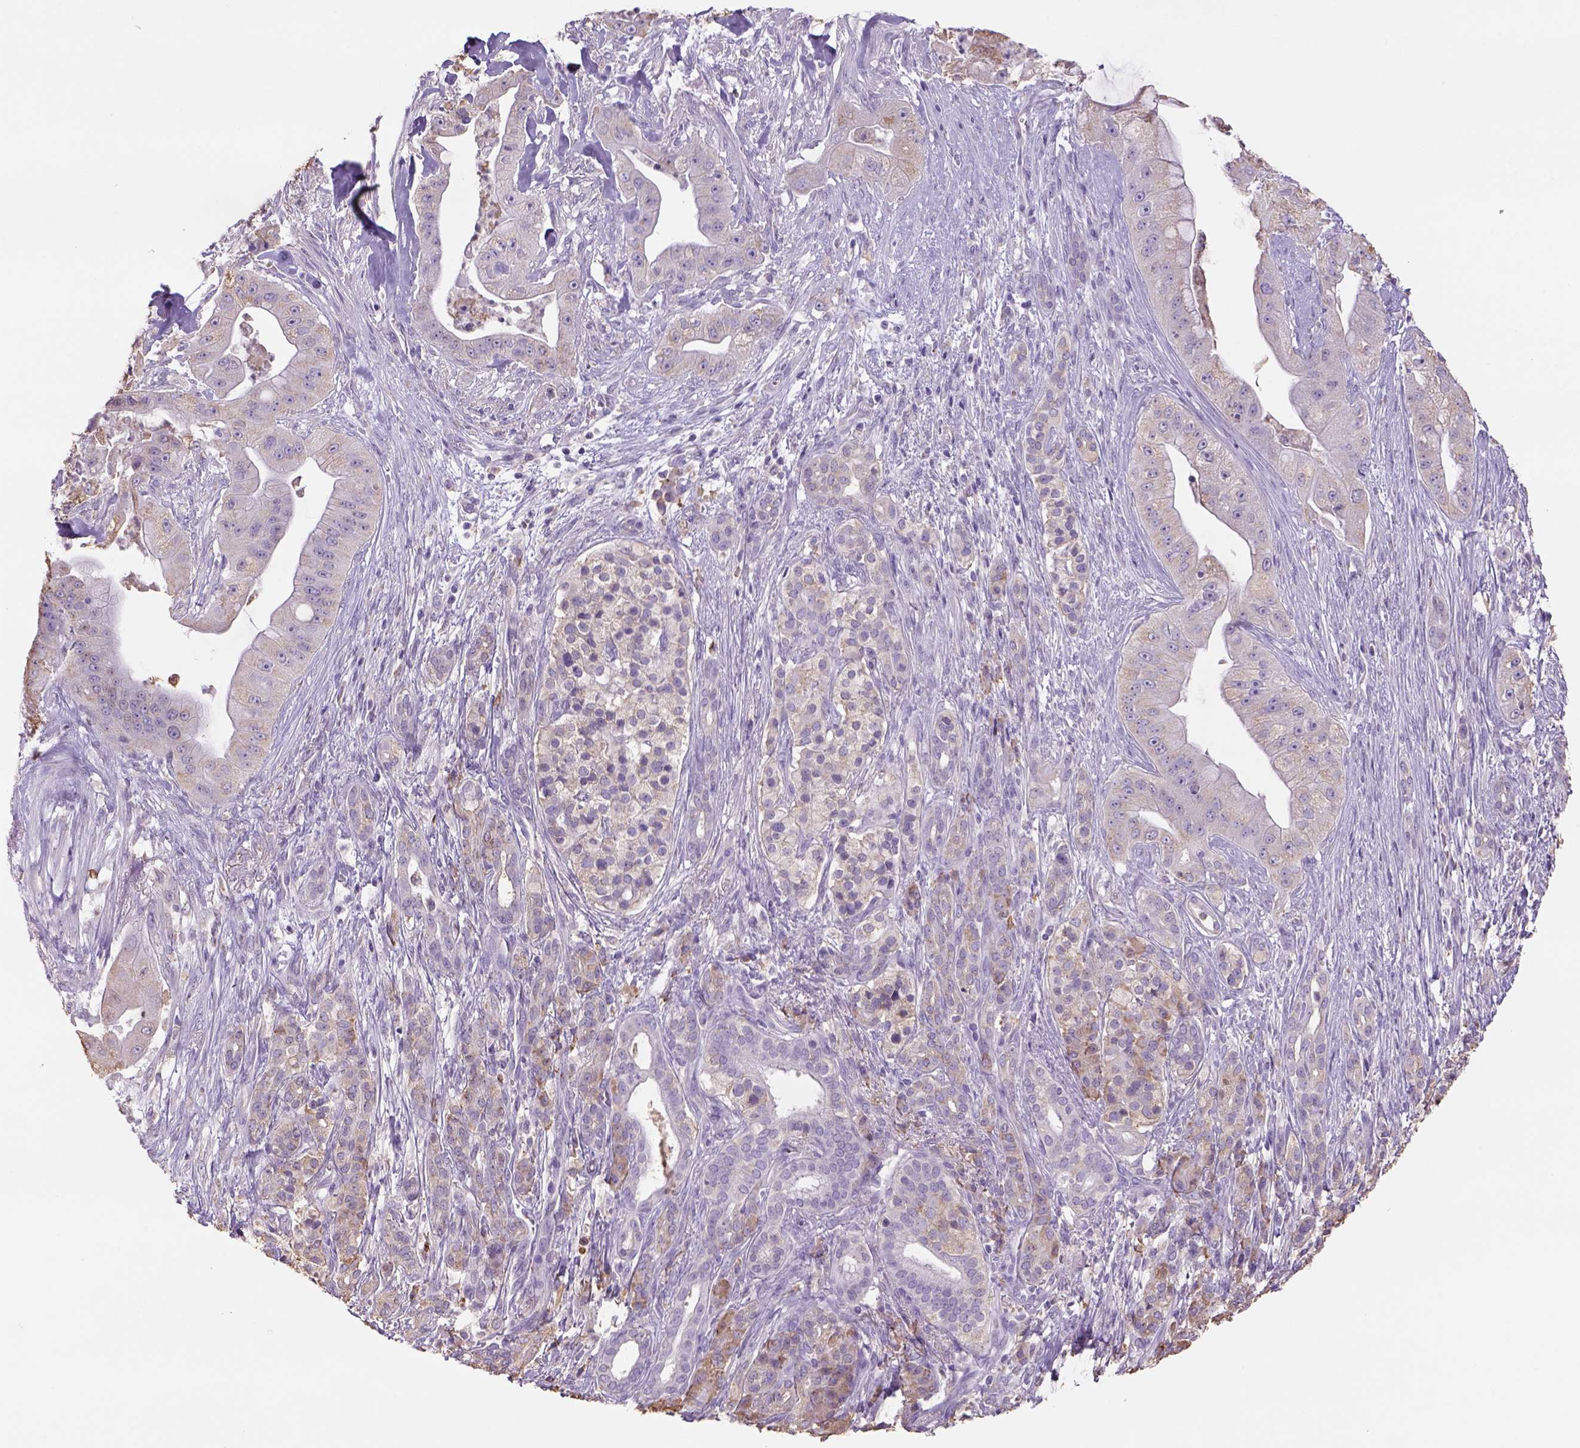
{"staining": {"intensity": "moderate", "quantity": "25%-75%", "location": "cytoplasmic/membranous"}, "tissue": "pancreatic cancer", "cell_type": "Tumor cells", "image_type": "cancer", "snomed": [{"axis": "morphology", "description": "Normal tissue, NOS"}, {"axis": "morphology", "description": "Inflammation, NOS"}, {"axis": "morphology", "description": "Adenocarcinoma, NOS"}, {"axis": "topography", "description": "Pancreas"}], "caption": "Protein analysis of pancreatic adenocarcinoma tissue displays moderate cytoplasmic/membranous positivity in about 25%-75% of tumor cells.", "gene": "NAALAD2", "patient": {"sex": "male", "age": 57}}